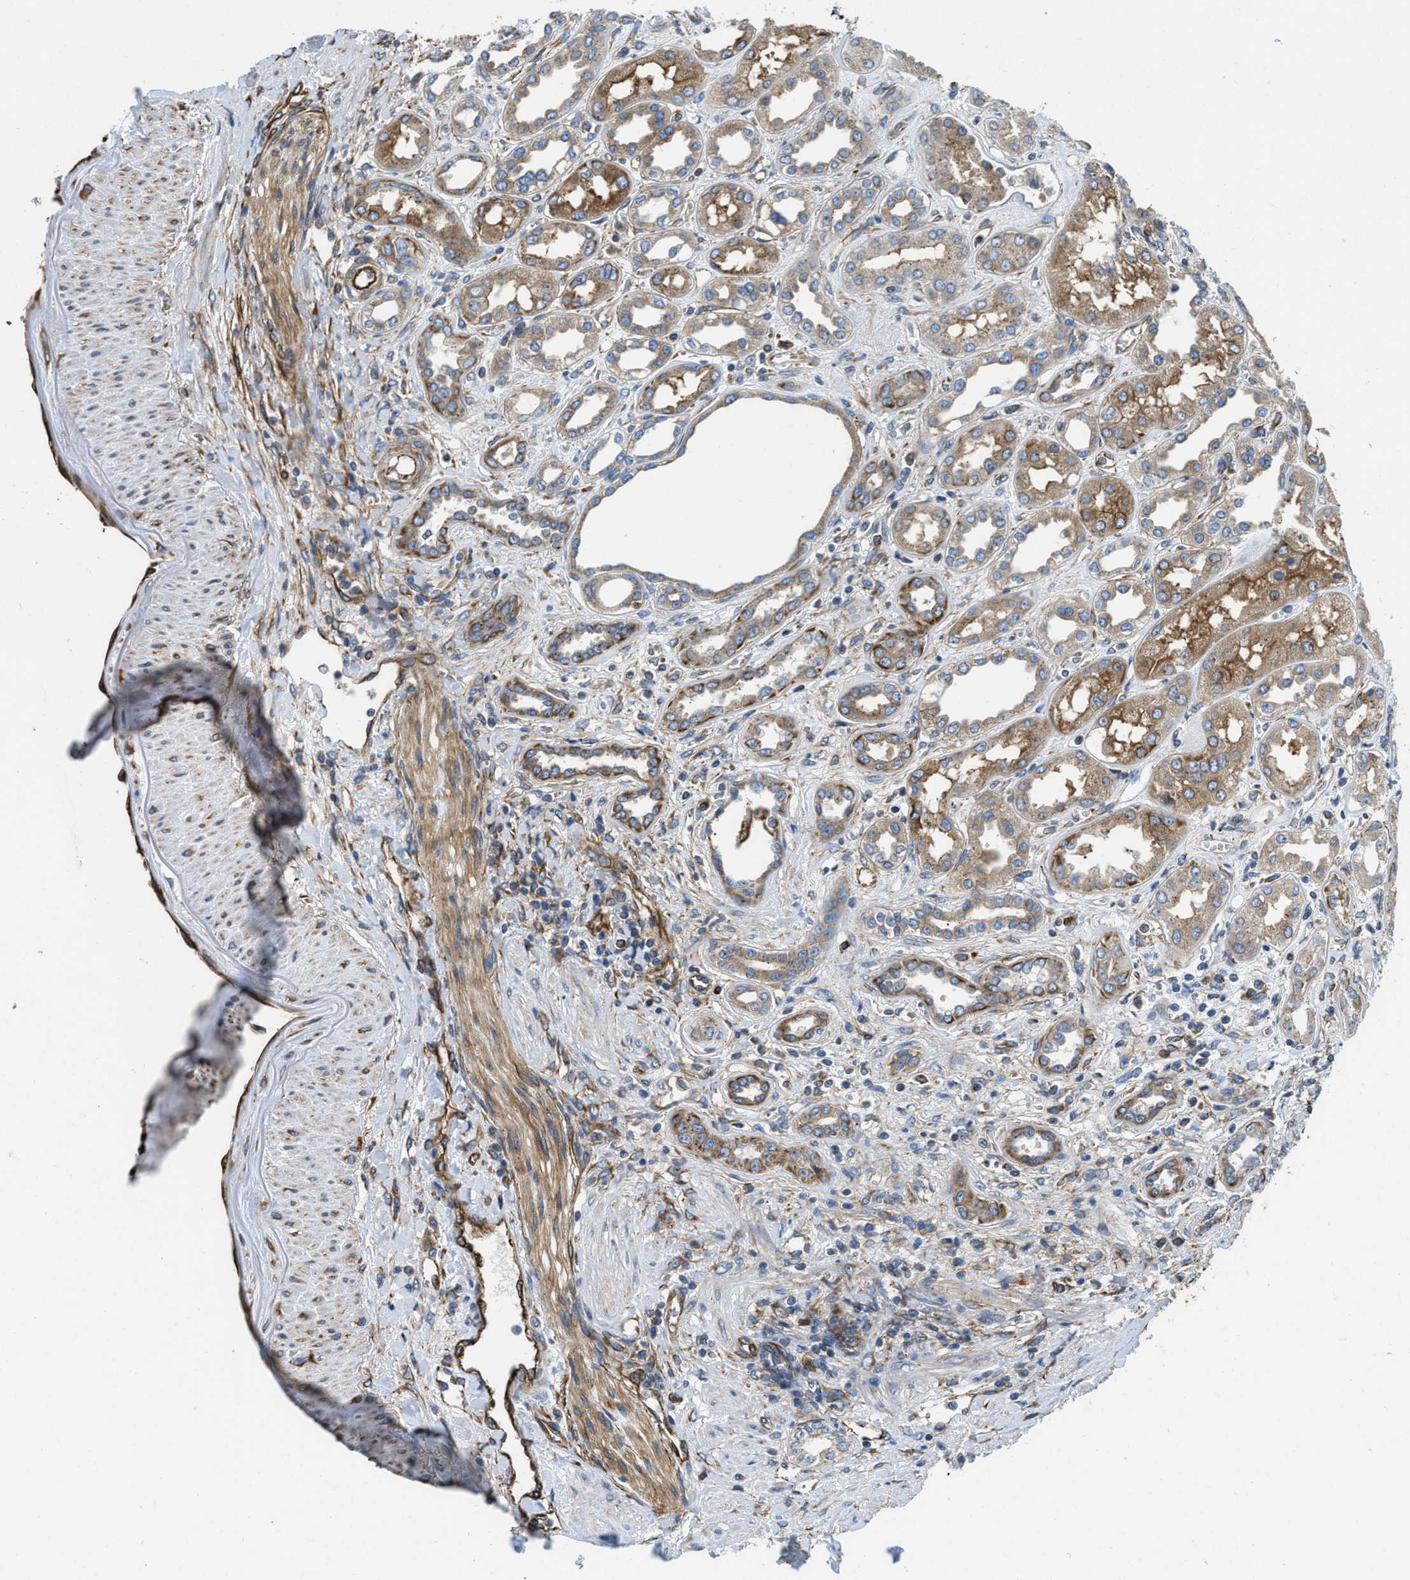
{"staining": {"intensity": "strong", "quantity": "25%-75%", "location": "cytoplasmic/membranous"}, "tissue": "kidney", "cell_type": "Cells in glomeruli", "image_type": "normal", "snomed": [{"axis": "morphology", "description": "Normal tissue, NOS"}, {"axis": "topography", "description": "Kidney"}], "caption": "Protein expression by IHC reveals strong cytoplasmic/membranous staining in about 25%-75% of cells in glomeruli in benign kidney.", "gene": "HSD17B12", "patient": {"sex": "male", "age": 59}}